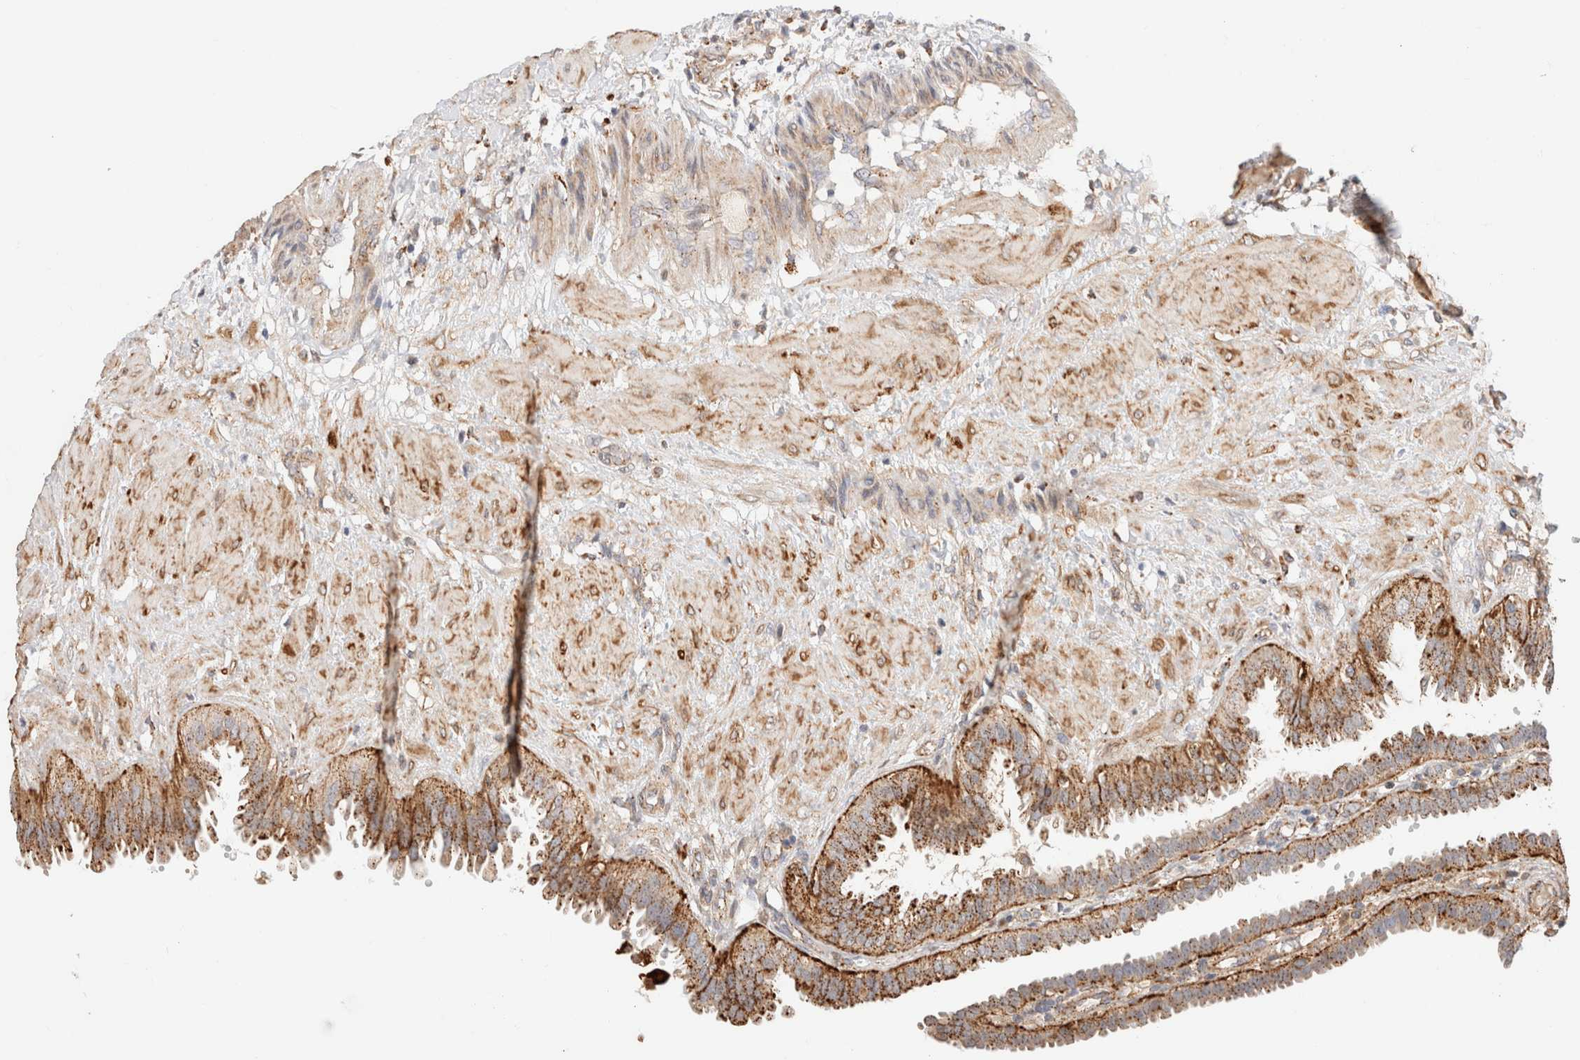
{"staining": {"intensity": "moderate", "quantity": ">75%", "location": "cytoplasmic/membranous"}, "tissue": "fallopian tube", "cell_type": "Glandular cells", "image_type": "normal", "snomed": [{"axis": "morphology", "description": "Normal tissue, NOS"}, {"axis": "topography", "description": "Fallopian tube"}, {"axis": "topography", "description": "Placenta"}], "caption": "Immunohistochemical staining of unremarkable fallopian tube reveals moderate cytoplasmic/membranous protein positivity in approximately >75% of glandular cells.", "gene": "RABEPK", "patient": {"sex": "female", "age": 34}}